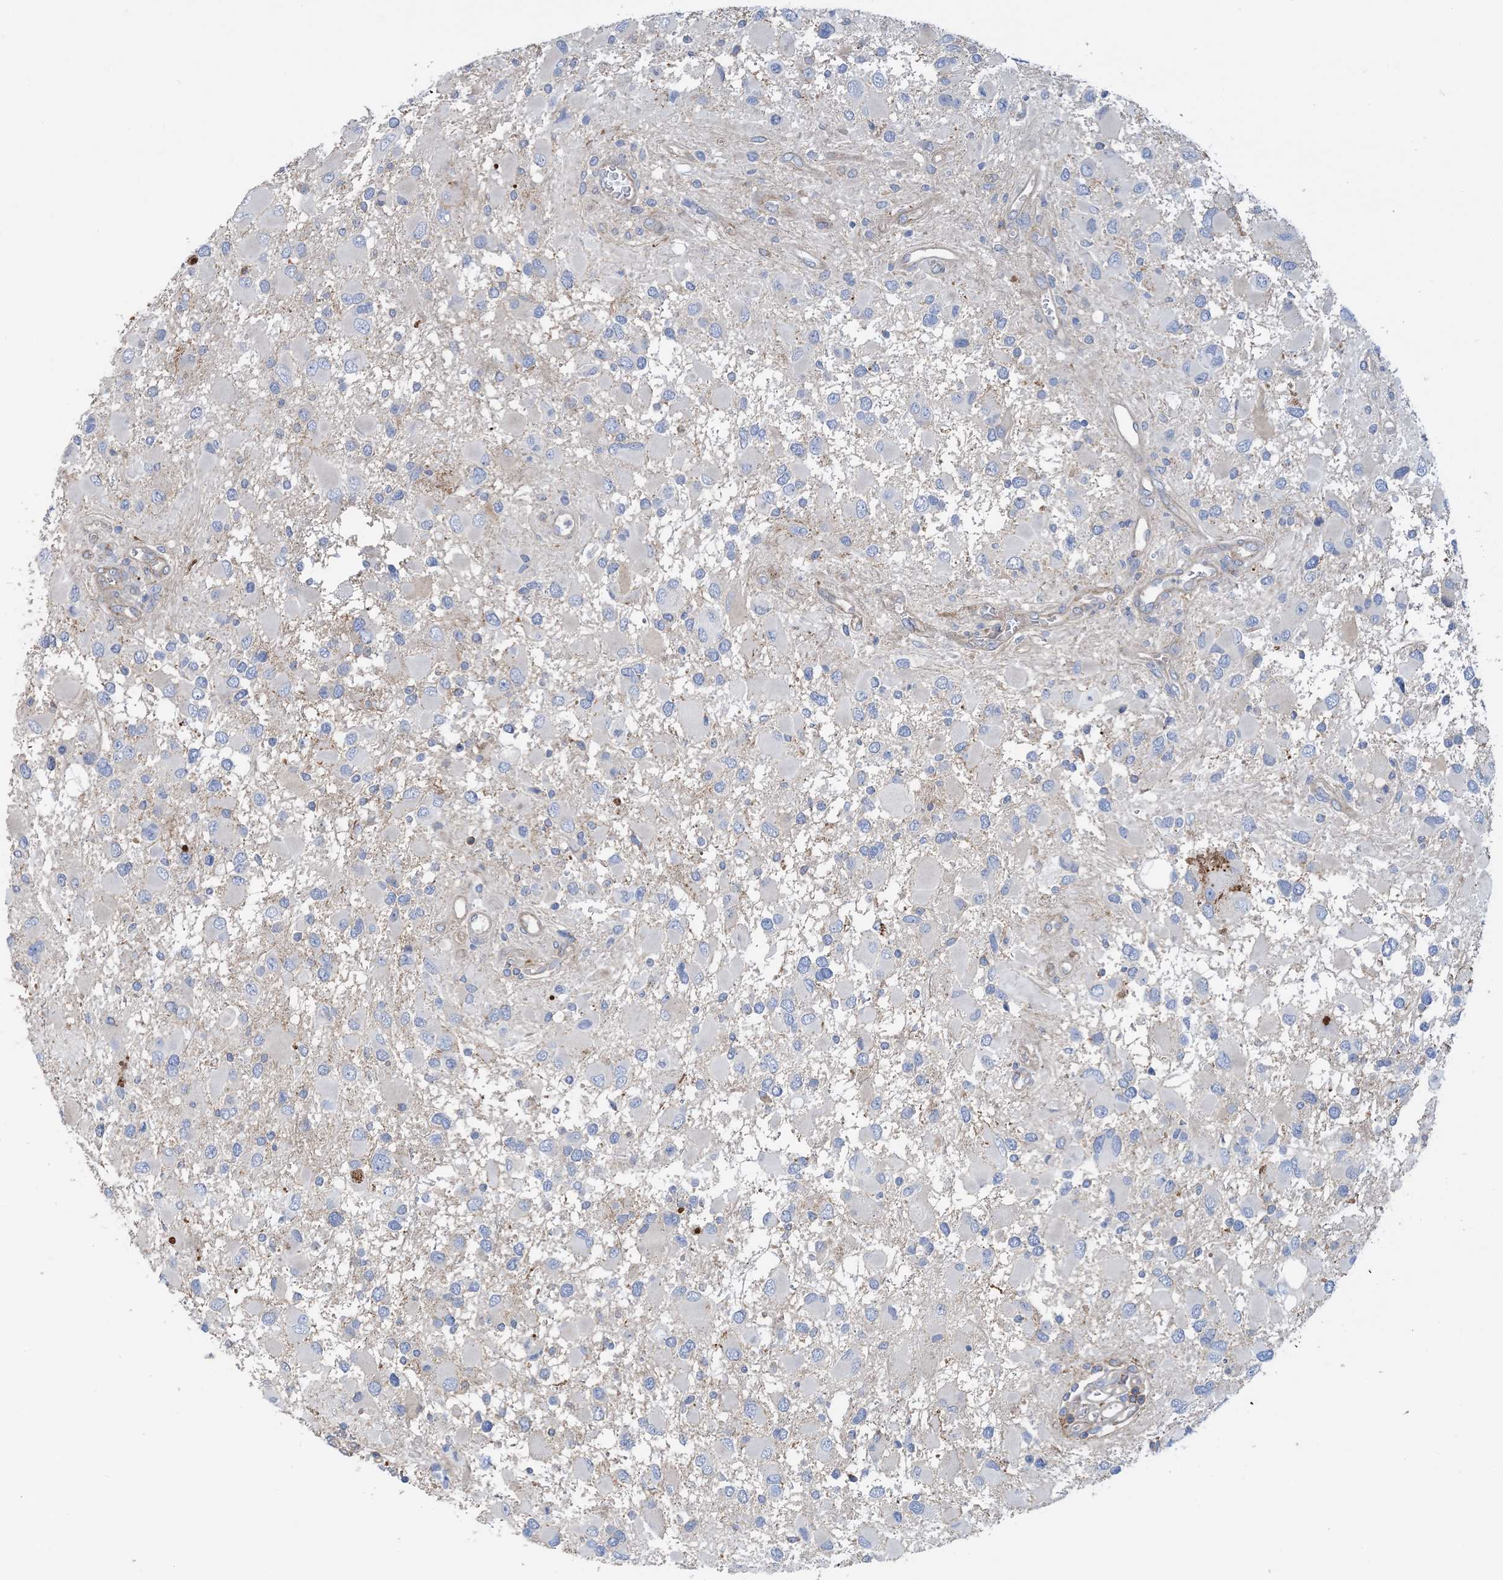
{"staining": {"intensity": "negative", "quantity": "none", "location": "none"}, "tissue": "glioma", "cell_type": "Tumor cells", "image_type": "cancer", "snomed": [{"axis": "morphology", "description": "Glioma, malignant, High grade"}, {"axis": "topography", "description": "Brain"}], "caption": "Immunohistochemistry (IHC) image of glioma stained for a protein (brown), which demonstrates no expression in tumor cells.", "gene": "CALHM5", "patient": {"sex": "male", "age": 53}}